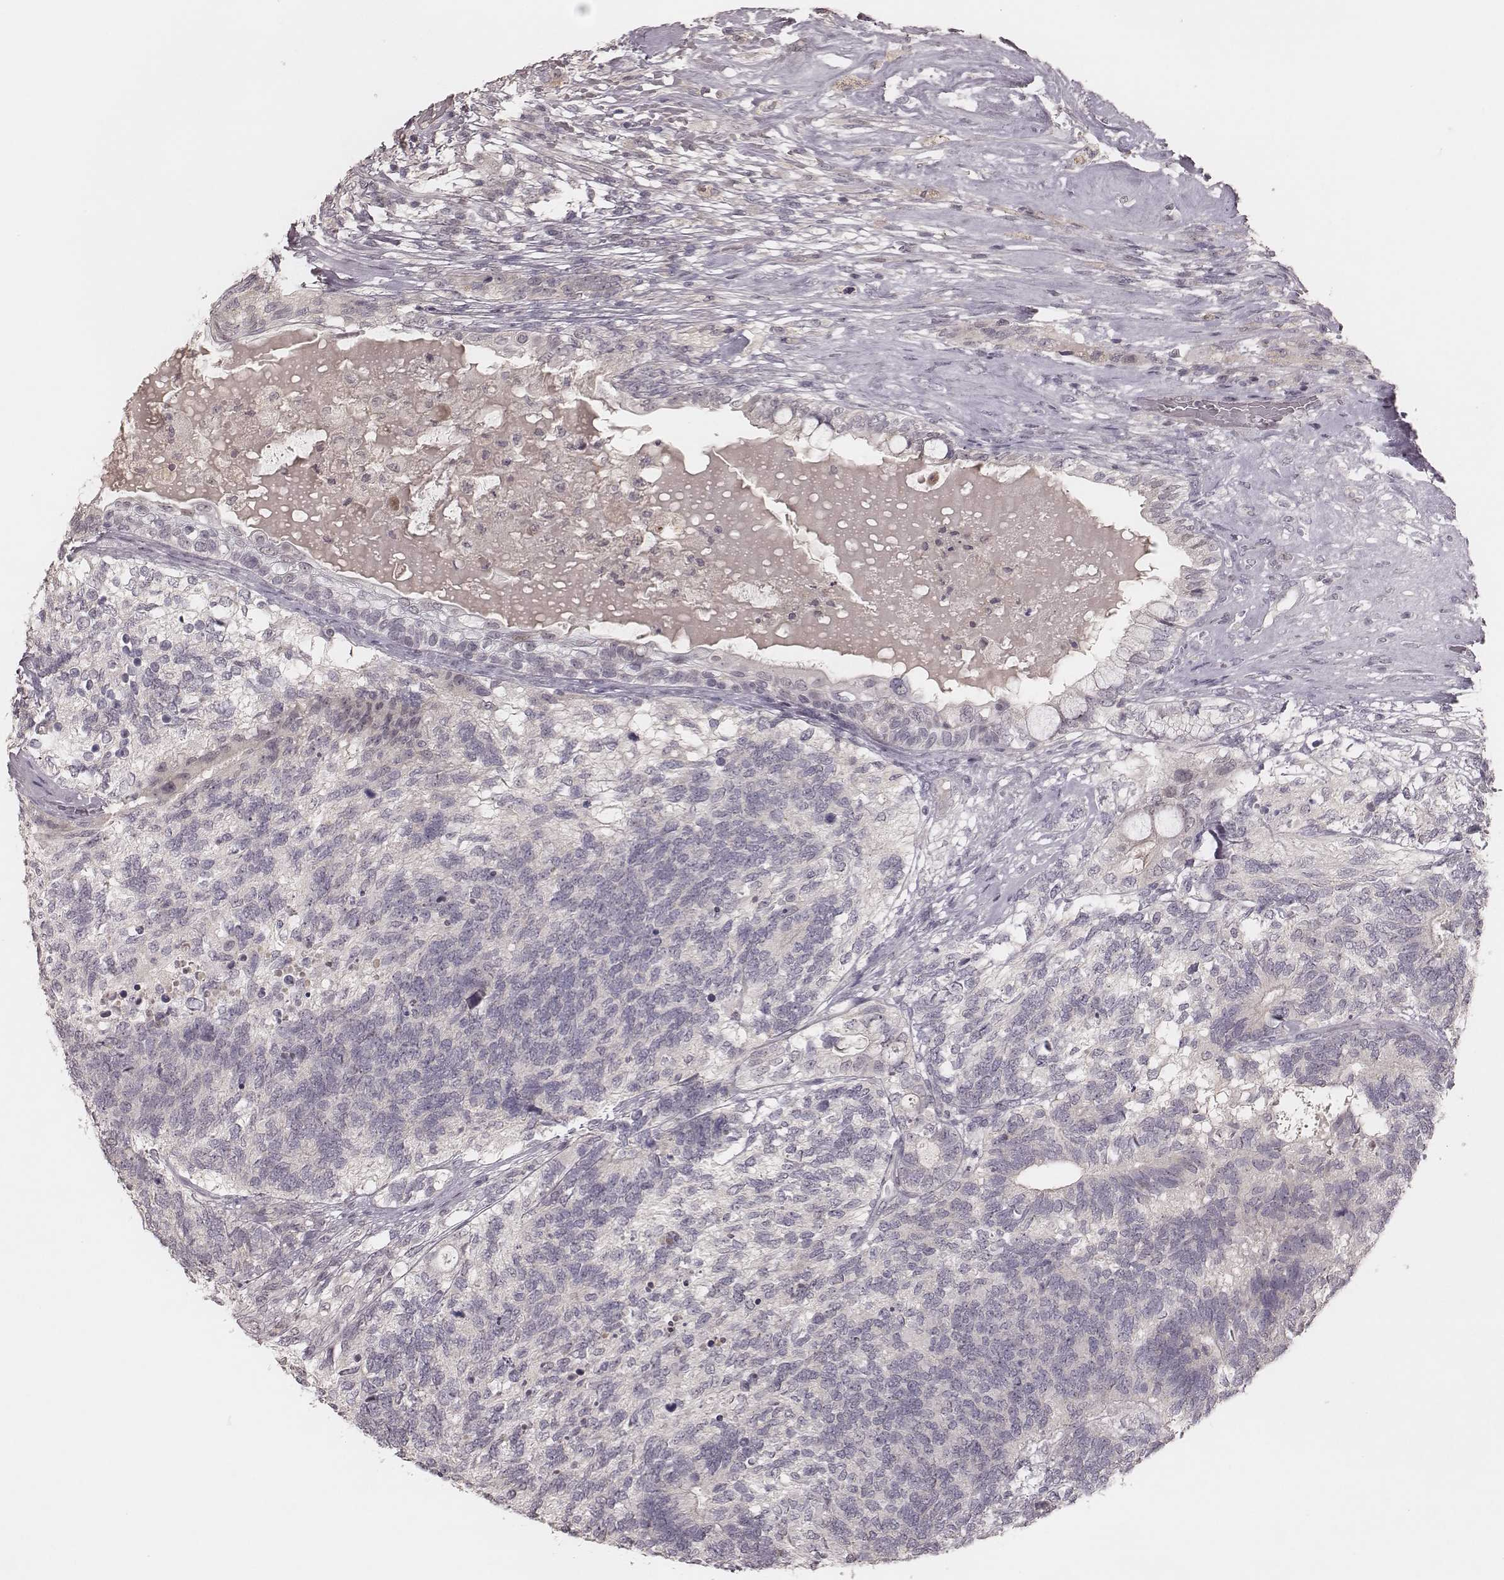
{"staining": {"intensity": "negative", "quantity": "none", "location": "none"}, "tissue": "testis cancer", "cell_type": "Tumor cells", "image_type": "cancer", "snomed": [{"axis": "morphology", "description": "Seminoma, NOS"}, {"axis": "morphology", "description": "Carcinoma, Embryonal, NOS"}, {"axis": "topography", "description": "Testis"}], "caption": "Immunohistochemistry histopathology image of neoplastic tissue: human testis seminoma stained with DAB (3,3'-diaminobenzidine) reveals no significant protein positivity in tumor cells.", "gene": "FAM13B", "patient": {"sex": "male", "age": 41}}